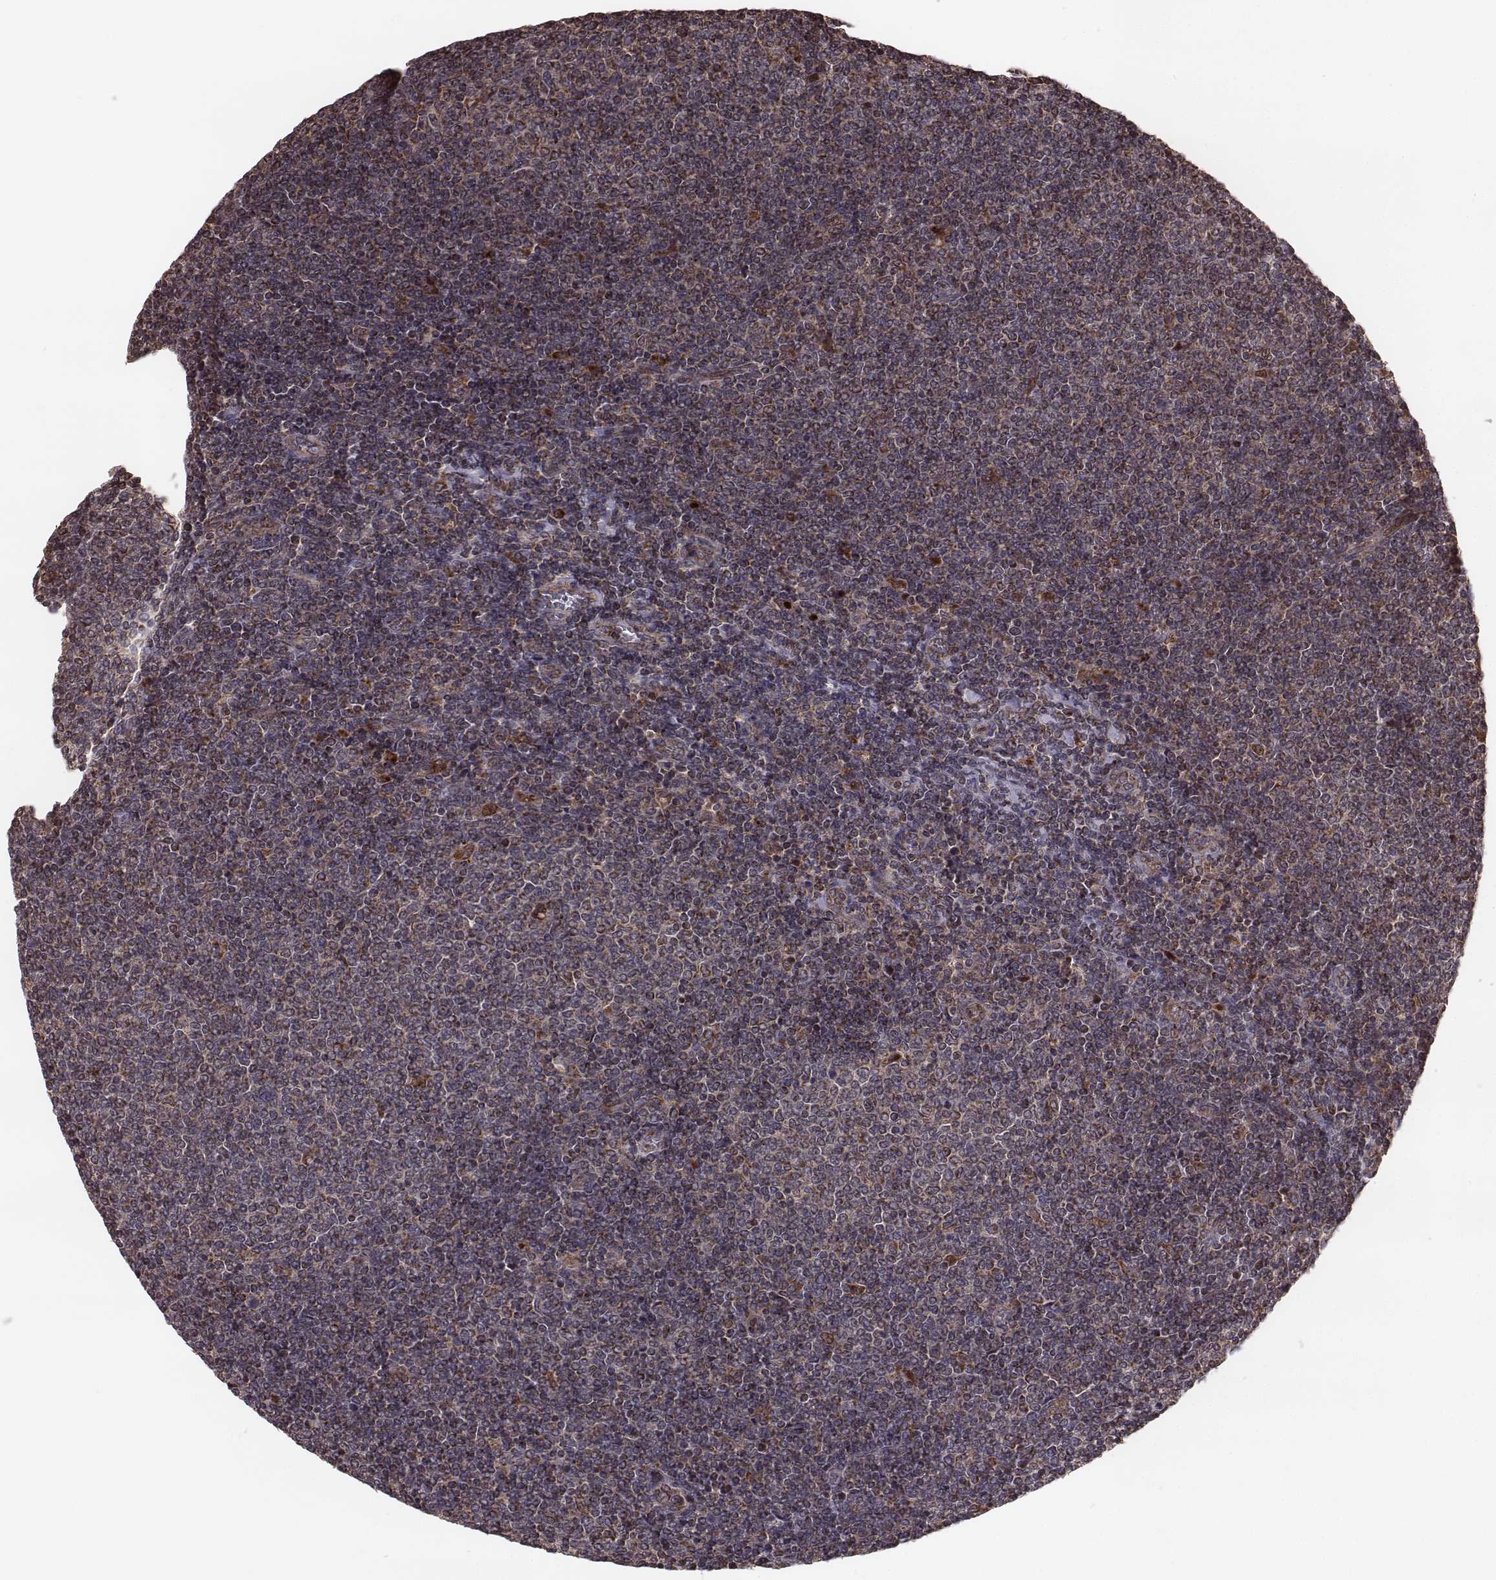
{"staining": {"intensity": "moderate", "quantity": "<25%", "location": "cytoplasmic/membranous"}, "tissue": "lymphoma", "cell_type": "Tumor cells", "image_type": "cancer", "snomed": [{"axis": "morphology", "description": "Malignant lymphoma, non-Hodgkin's type, Low grade"}, {"axis": "topography", "description": "Lymph node"}], "caption": "Immunohistochemistry (IHC) image of neoplastic tissue: human lymphoma stained using IHC reveals low levels of moderate protein expression localized specifically in the cytoplasmic/membranous of tumor cells, appearing as a cytoplasmic/membranous brown color.", "gene": "ZDHHC21", "patient": {"sex": "male", "age": 52}}